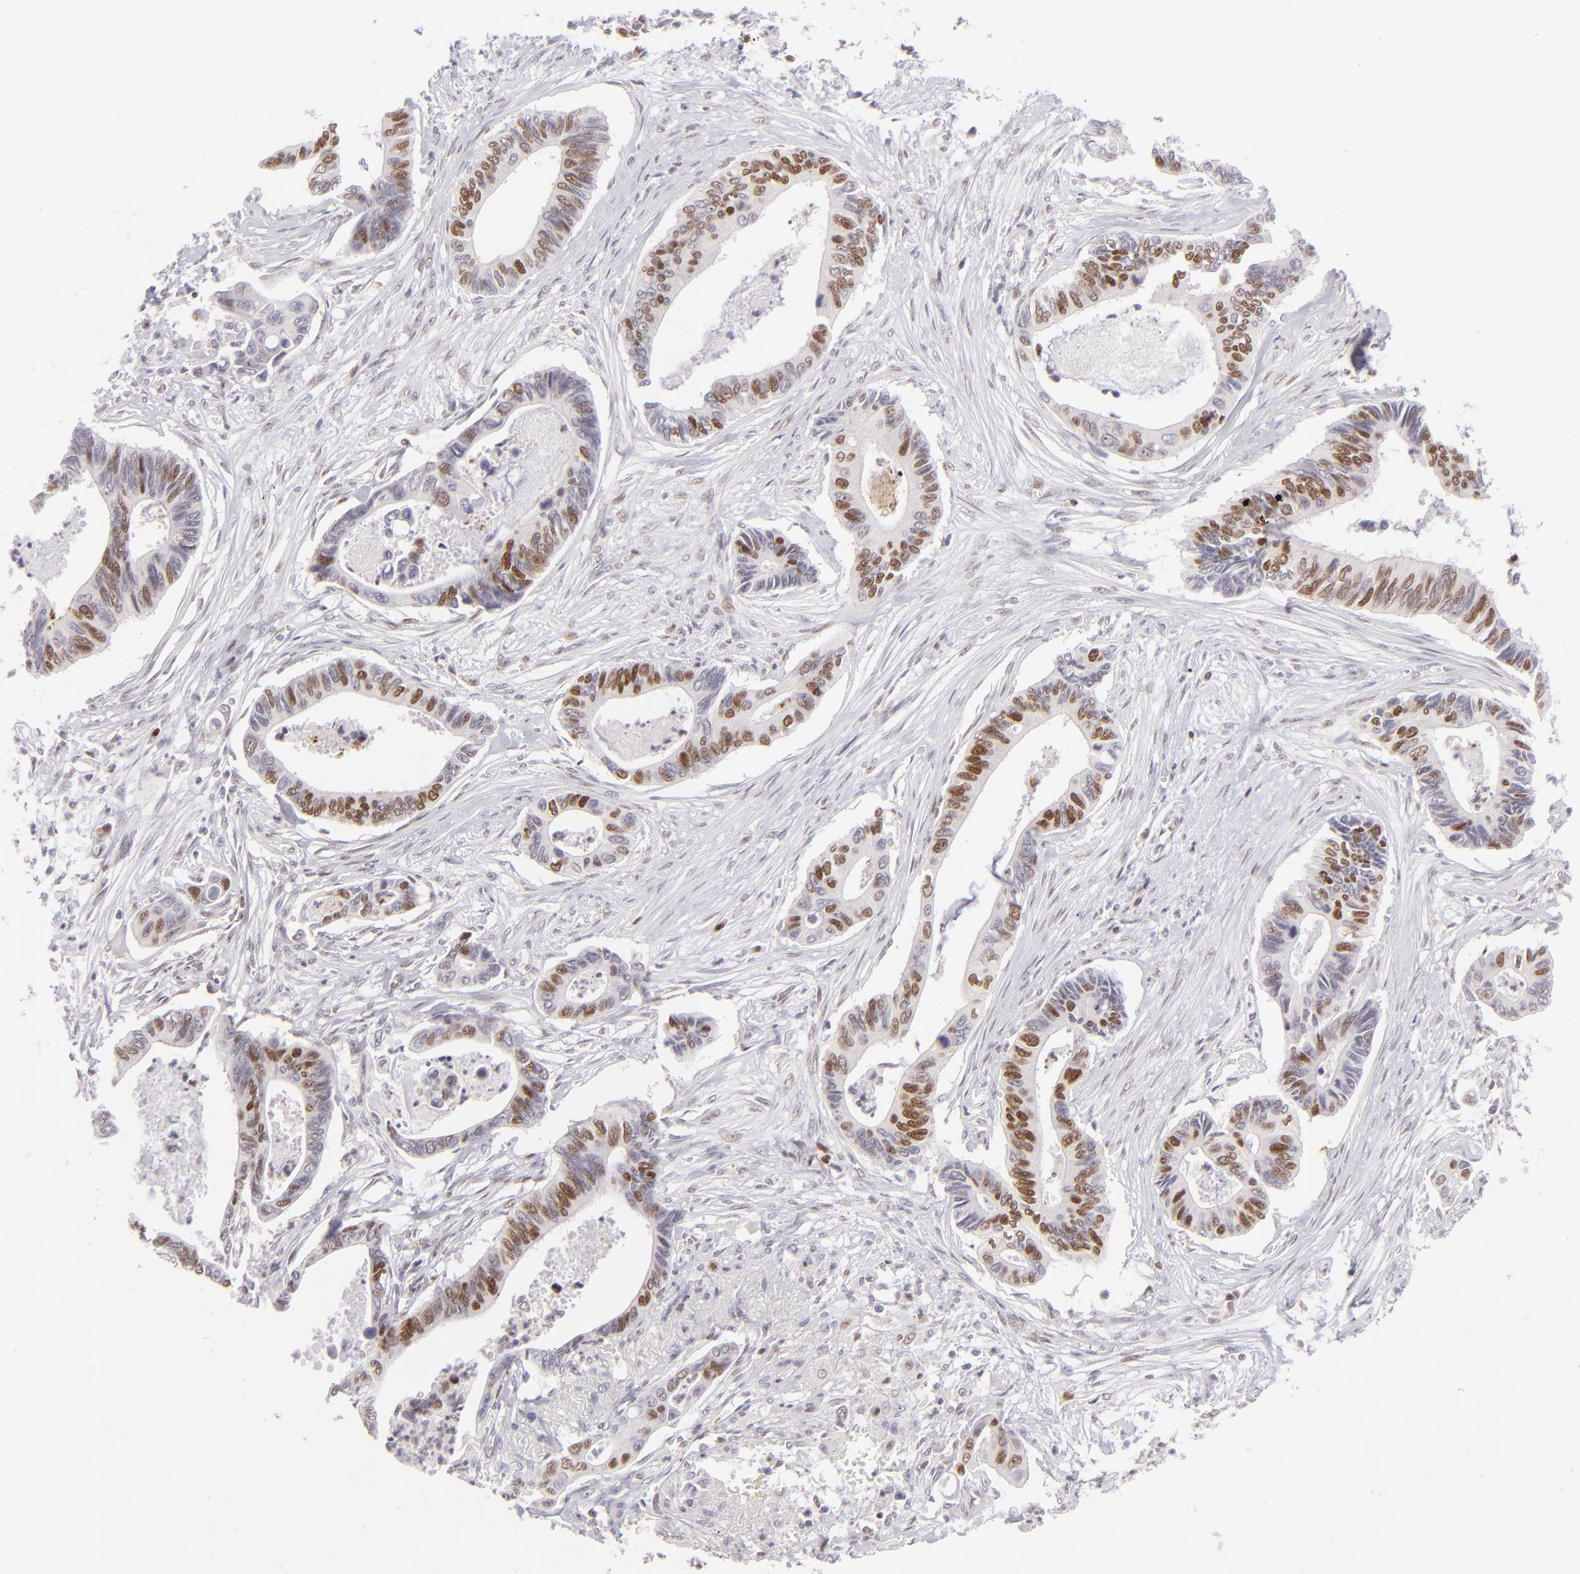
{"staining": {"intensity": "moderate", "quantity": "25%-75%", "location": "nuclear"}, "tissue": "pancreatic cancer", "cell_type": "Tumor cells", "image_type": "cancer", "snomed": [{"axis": "morphology", "description": "Adenocarcinoma, NOS"}, {"axis": "topography", "description": "Pancreas"}], "caption": "Immunohistochemical staining of human pancreatic adenocarcinoma shows medium levels of moderate nuclear positivity in about 25%-75% of tumor cells.", "gene": "POU2F1", "patient": {"sex": "female", "age": 70}}